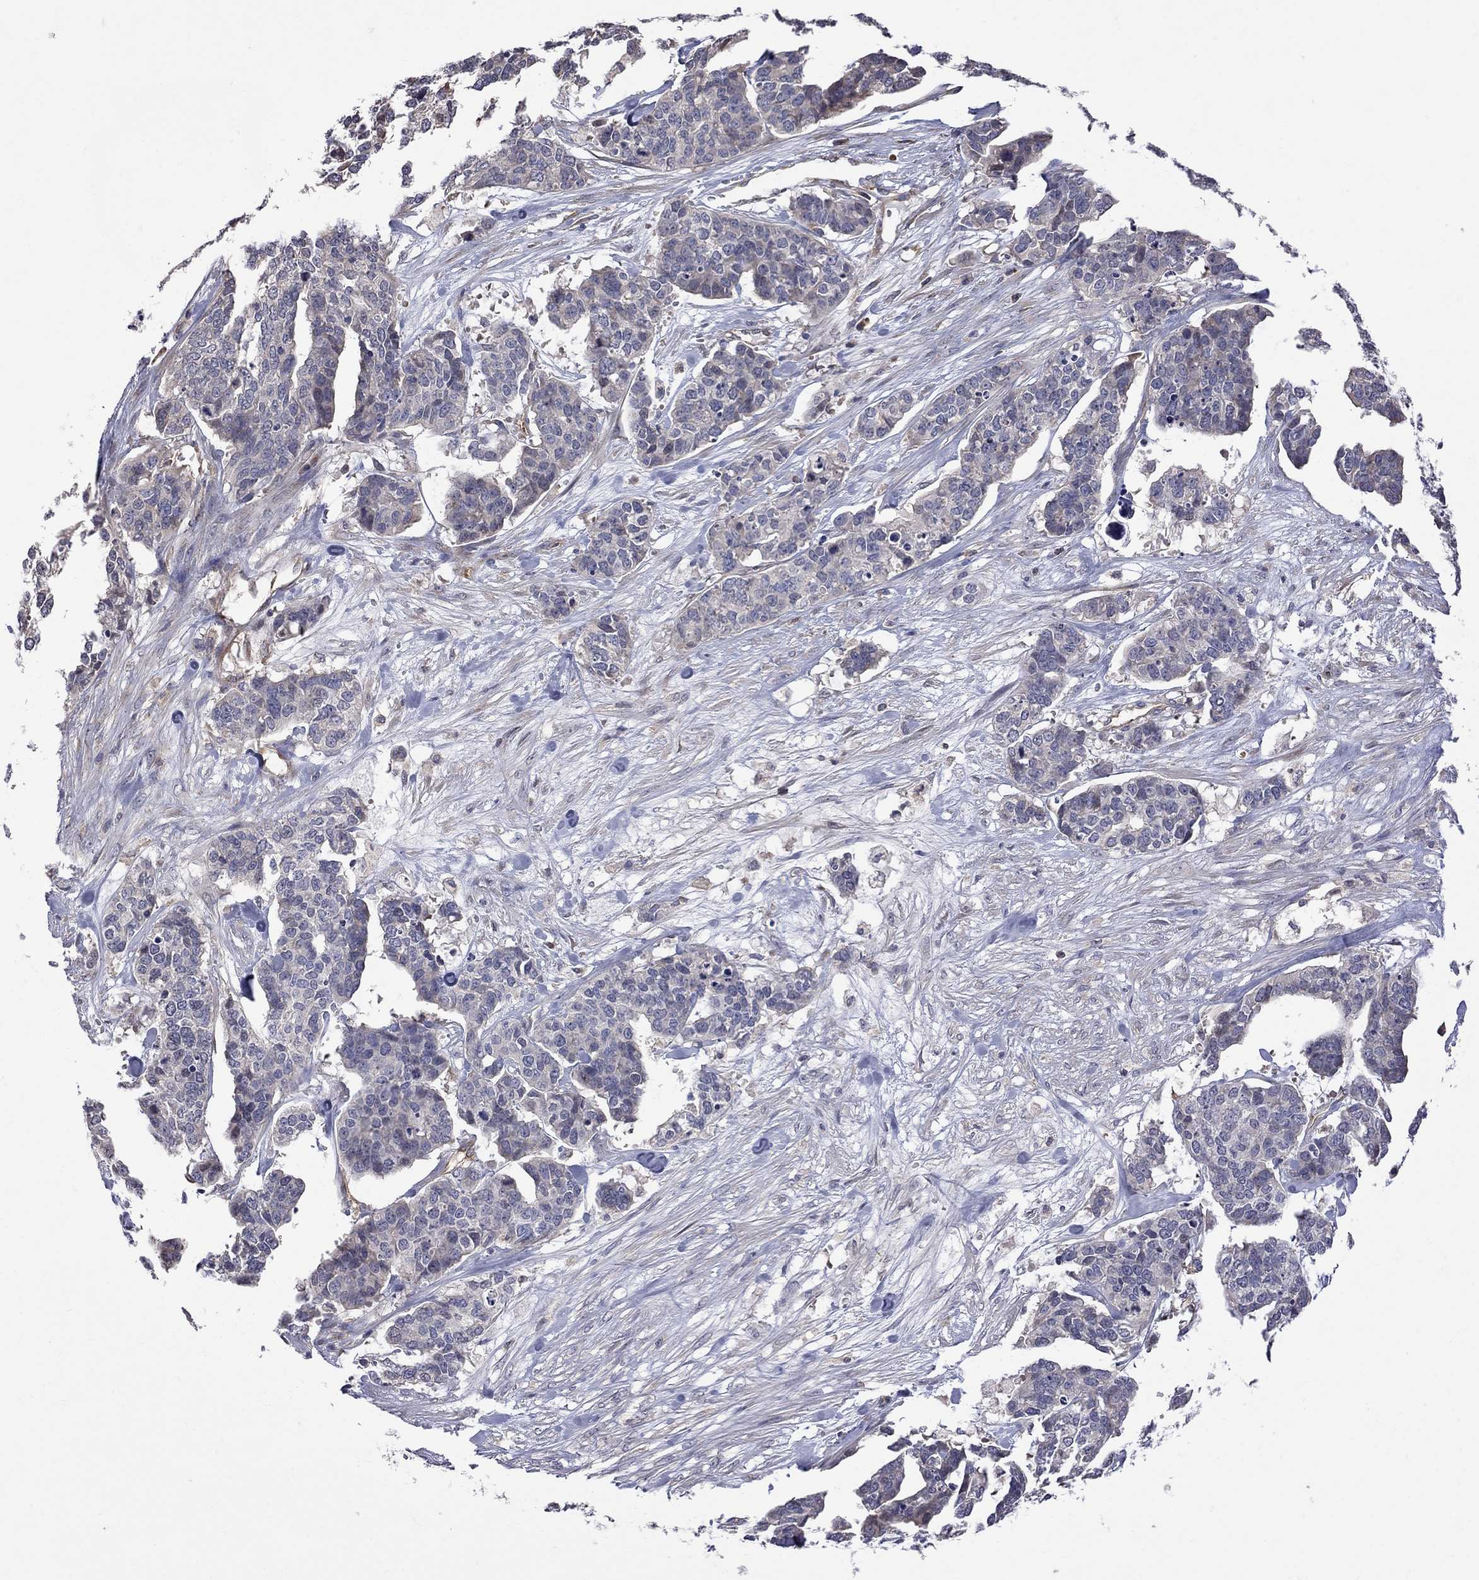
{"staining": {"intensity": "negative", "quantity": "none", "location": "none"}, "tissue": "ovarian cancer", "cell_type": "Tumor cells", "image_type": "cancer", "snomed": [{"axis": "morphology", "description": "Carcinoma, endometroid"}, {"axis": "topography", "description": "Ovary"}], "caption": "The photomicrograph exhibits no significant positivity in tumor cells of ovarian endometroid carcinoma.", "gene": "ABI3", "patient": {"sex": "female", "age": 65}}